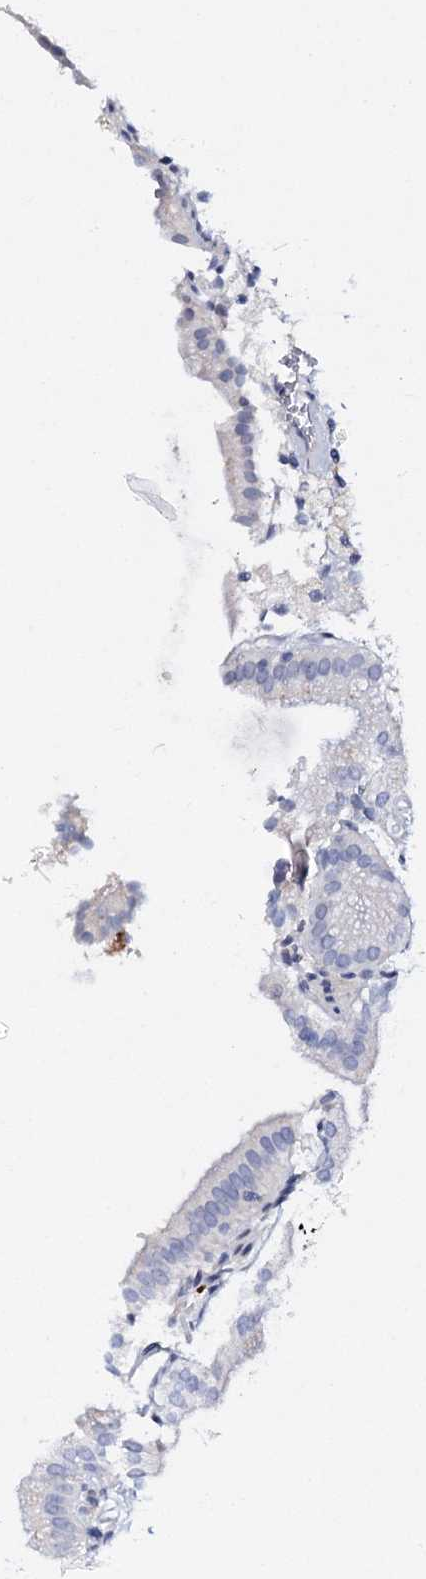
{"staining": {"intensity": "weak", "quantity": "<25%", "location": "cytoplasmic/membranous"}, "tissue": "gallbladder", "cell_type": "Glandular cells", "image_type": "normal", "snomed": [{"axis": "morphology", "description": "Normal tissue, NOS"}, {"axis": "topography", "description": "Gallbladder"}], "caption": "Glandular cells show no significant protein expression in normal gallbladder. The staining is performed using DAB (3,3'-diaminobenzidine) brown chromogen with nuclei counter-stained in using hematoxylin.", "gene": "CFAP46", "patient": {"sex": "male", "age": 55}}